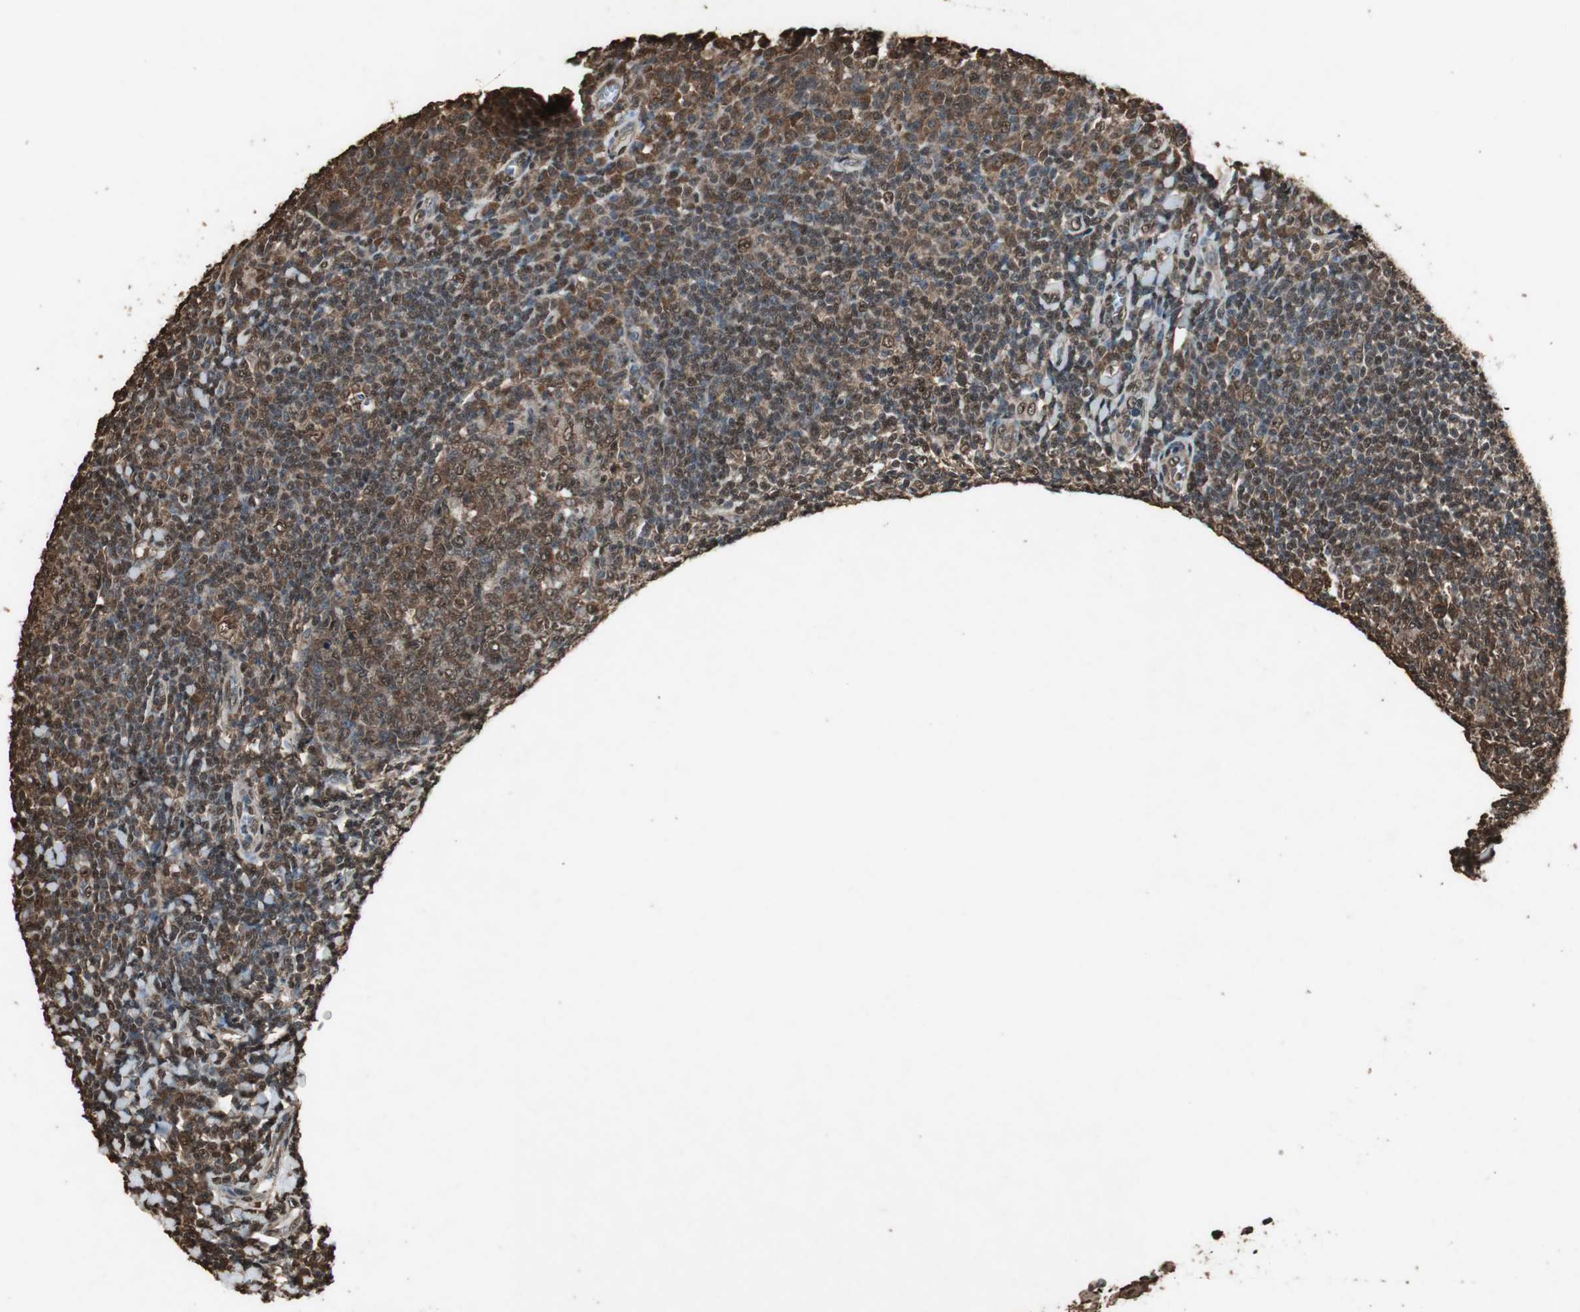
{"staining": {"intensity": "strong", "quantity": ">75%", "location": "cytoplasmic/membranous,nuclear"}, "tissue": "tonsil", "cell_type": "Germinal center cells", "image_type": "normal", "snomed": [{"axis": "morphology", "description": "Normal tissue, NOS"}, {"axis": "topography", "description": "Tonsil"}], "caption": "This is an image of immunohistochemistry staining of normal tonsil, which shows strong staining in the cytoplasmic/membranous,nuclear of germinal center cells.", "gene": "PPP1R13B", "patient": {"sex": "male", "age": 31}}